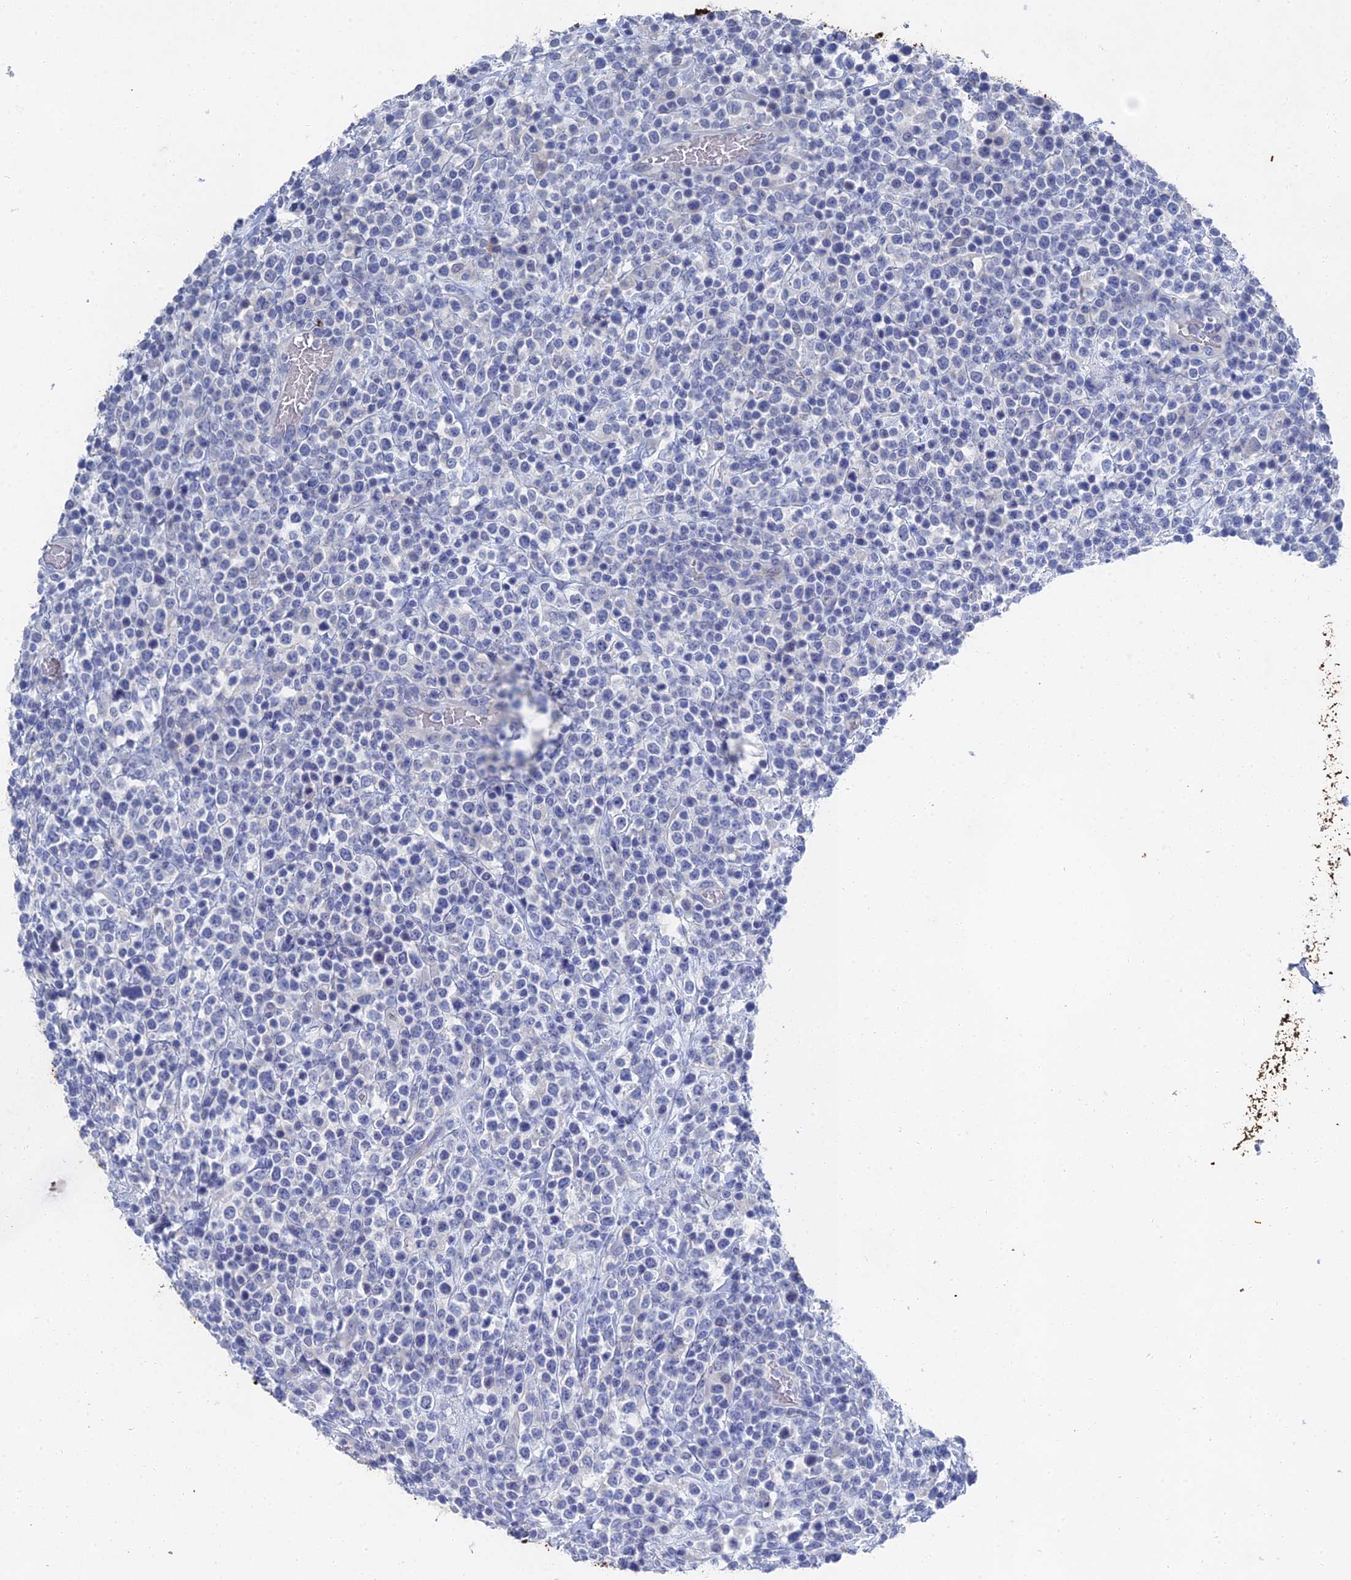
{"staining": {"intensity": "negative", "quantity": "none", "location": "none"}, "tissue": "lymphoma", "cell_type": "Tumor cells", "image_type": "cancer", "snomed": [{"axis": "morphology", "description": "Malignant lymphoma, non-Hodgkin's type, High grade"}, {"axis": "topography", "description": "Colon"}], "caption": "High power microscopy image of an immunohistochemistry image of lymphoma, revealing no significant expression in tumor cells. (Stains: DAB (3,3'-diaminobenzidine) immunohistochemistry (IHC) with hematoxylin counter stain, Microscopy: brightfield microscopy at high magnification).", "gene": "GFAP", "patient": {"sex": "female", "age": 53}}